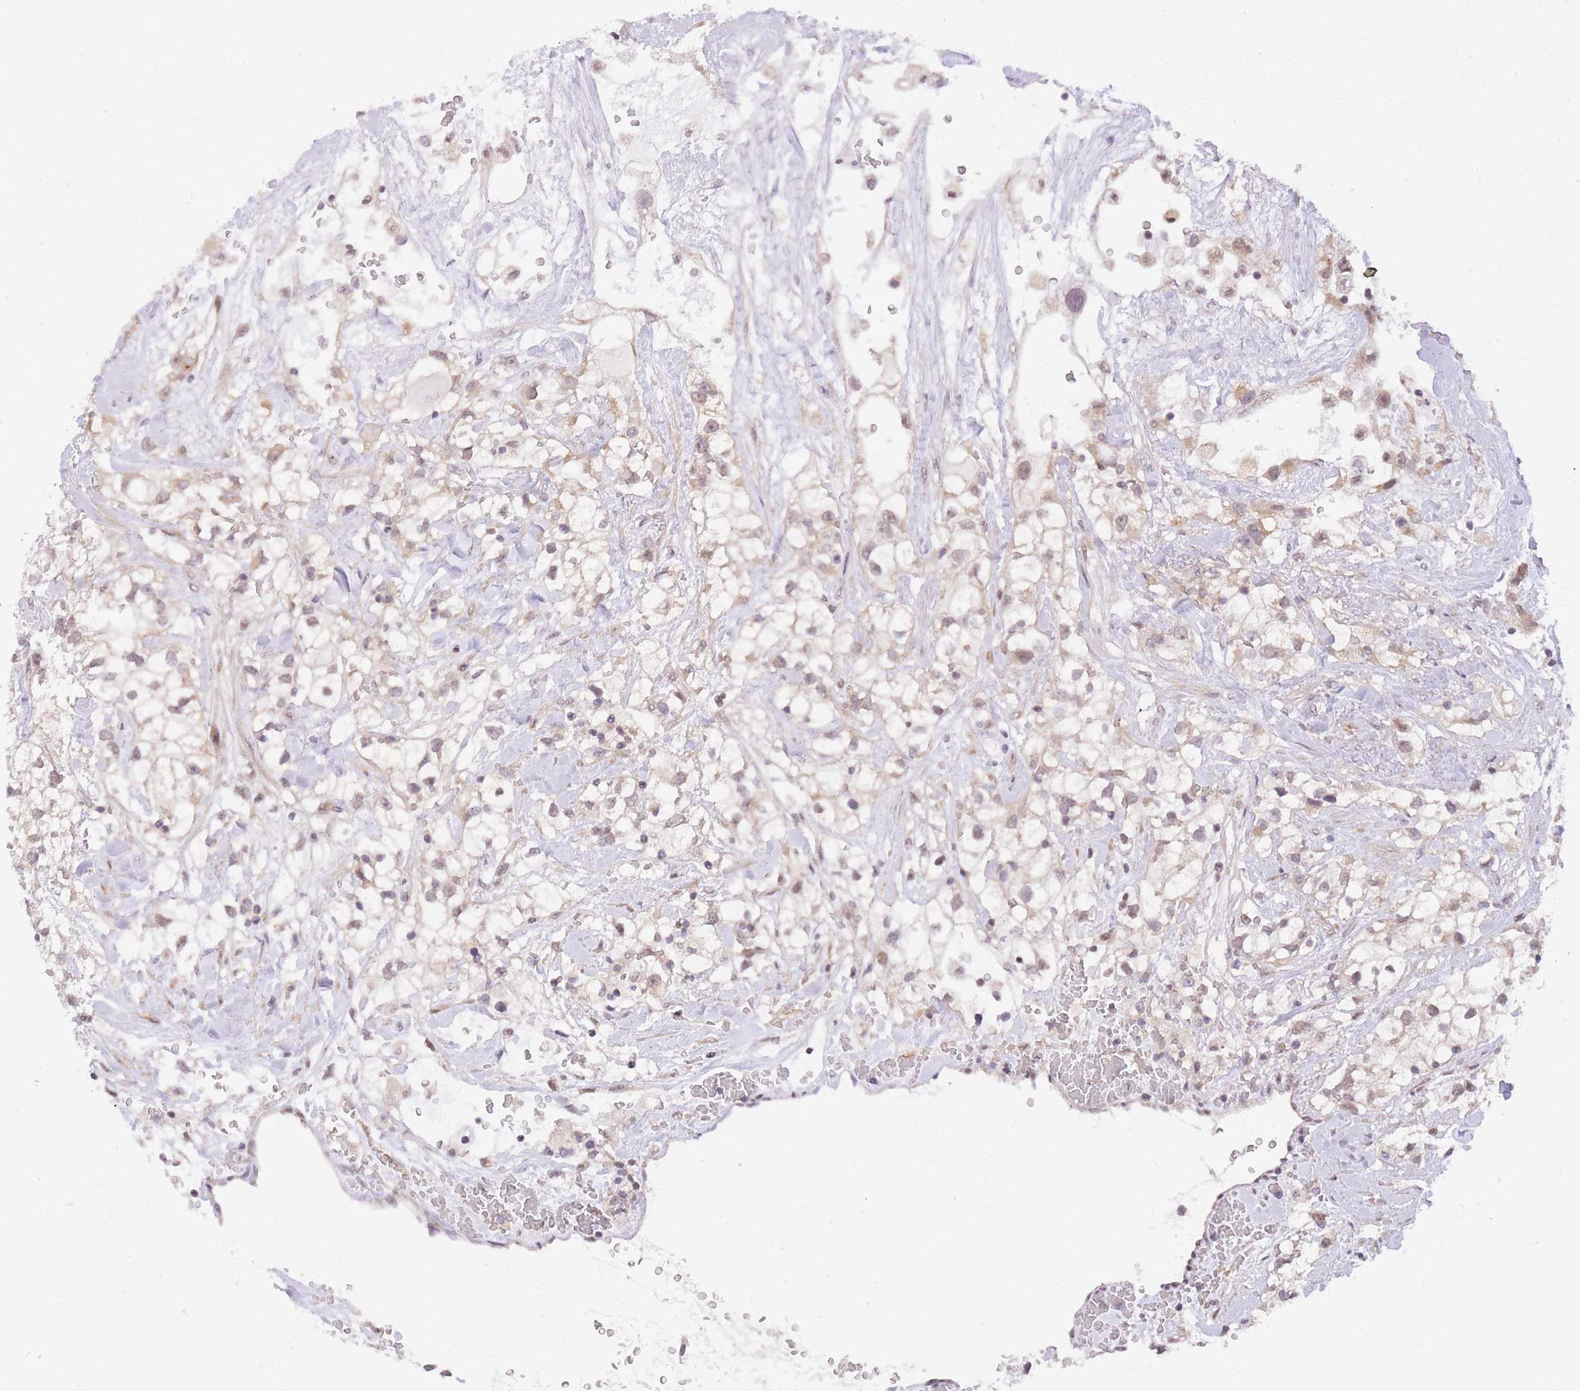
{"staining": {"intensity": "weak", "quantity": "25%-75%", "location": "cytoplasmic/membranous,nuclear"}, "tissue": "renal cancer", "cell_type": "Tumor cells", "image_type": "cancer", "snomed": [{"axis": "morphology", "description": "Adenocarcinoma, NOS"}, {"axis": "topography", "description": "Kidney"}], "caption": "Human renal cancer (adenocarcinoma) stained with a protein marker shows weak staining in tumor cells.", "gene": "MINDY2", "patient": {"sex": "male", "age": 59}}